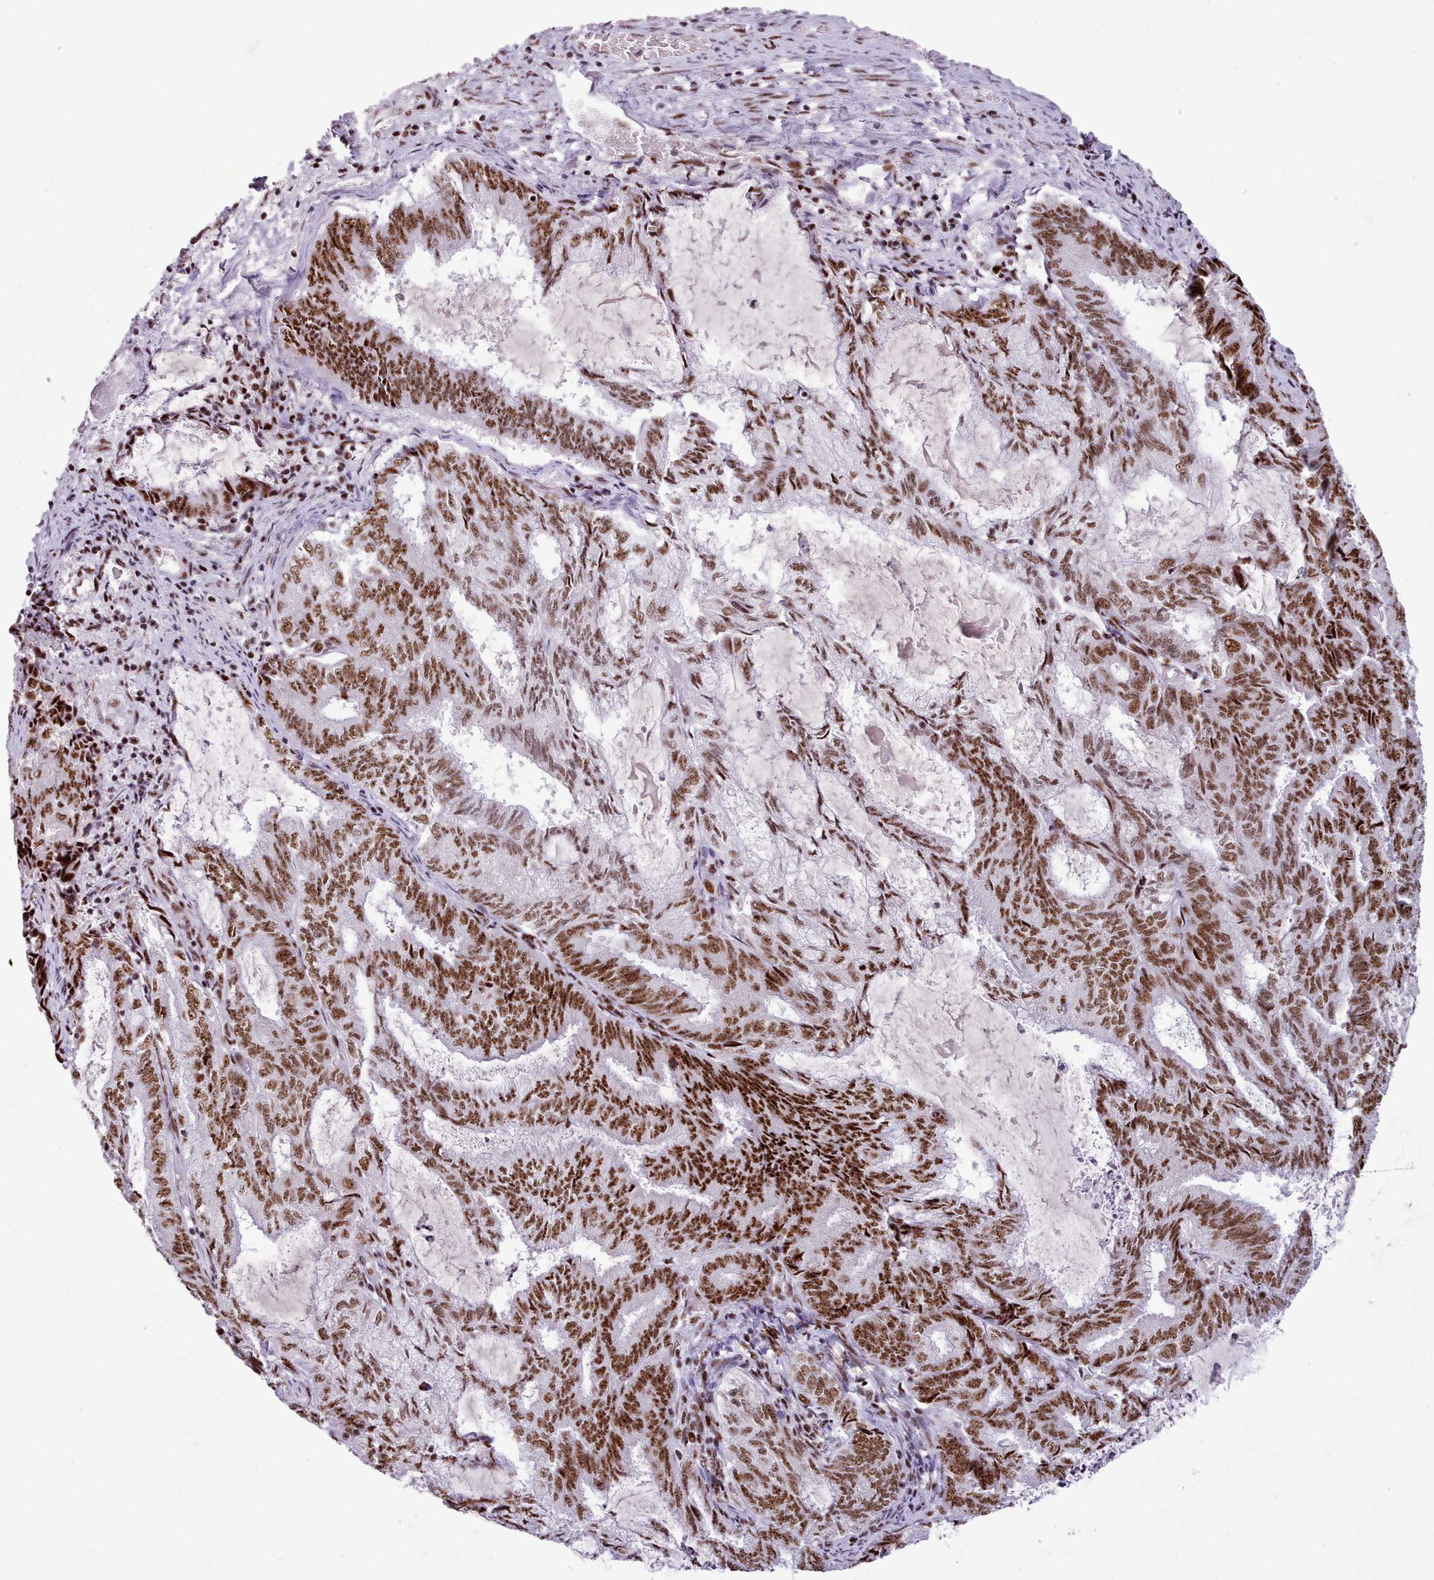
{"staining": {"intensity": "strong", "quantity": ">75%", "location": "nuclear"}, "tissue": "endometrial cancer", "cell_type": "Tumor cells", "image_type": "cancer", "snomed": [{"axis": "morphology", "description": "Adenocarcinoma, NOS"}, {"axis": "topography", "description": "Endometrium"}], "caption": "A brown stain labels strong nuclear expression of a protein in endometrial adenocarcinoma tumor cells.", "gene": "TMEM35B", "patient": {"sex": "female", "age": 80}}